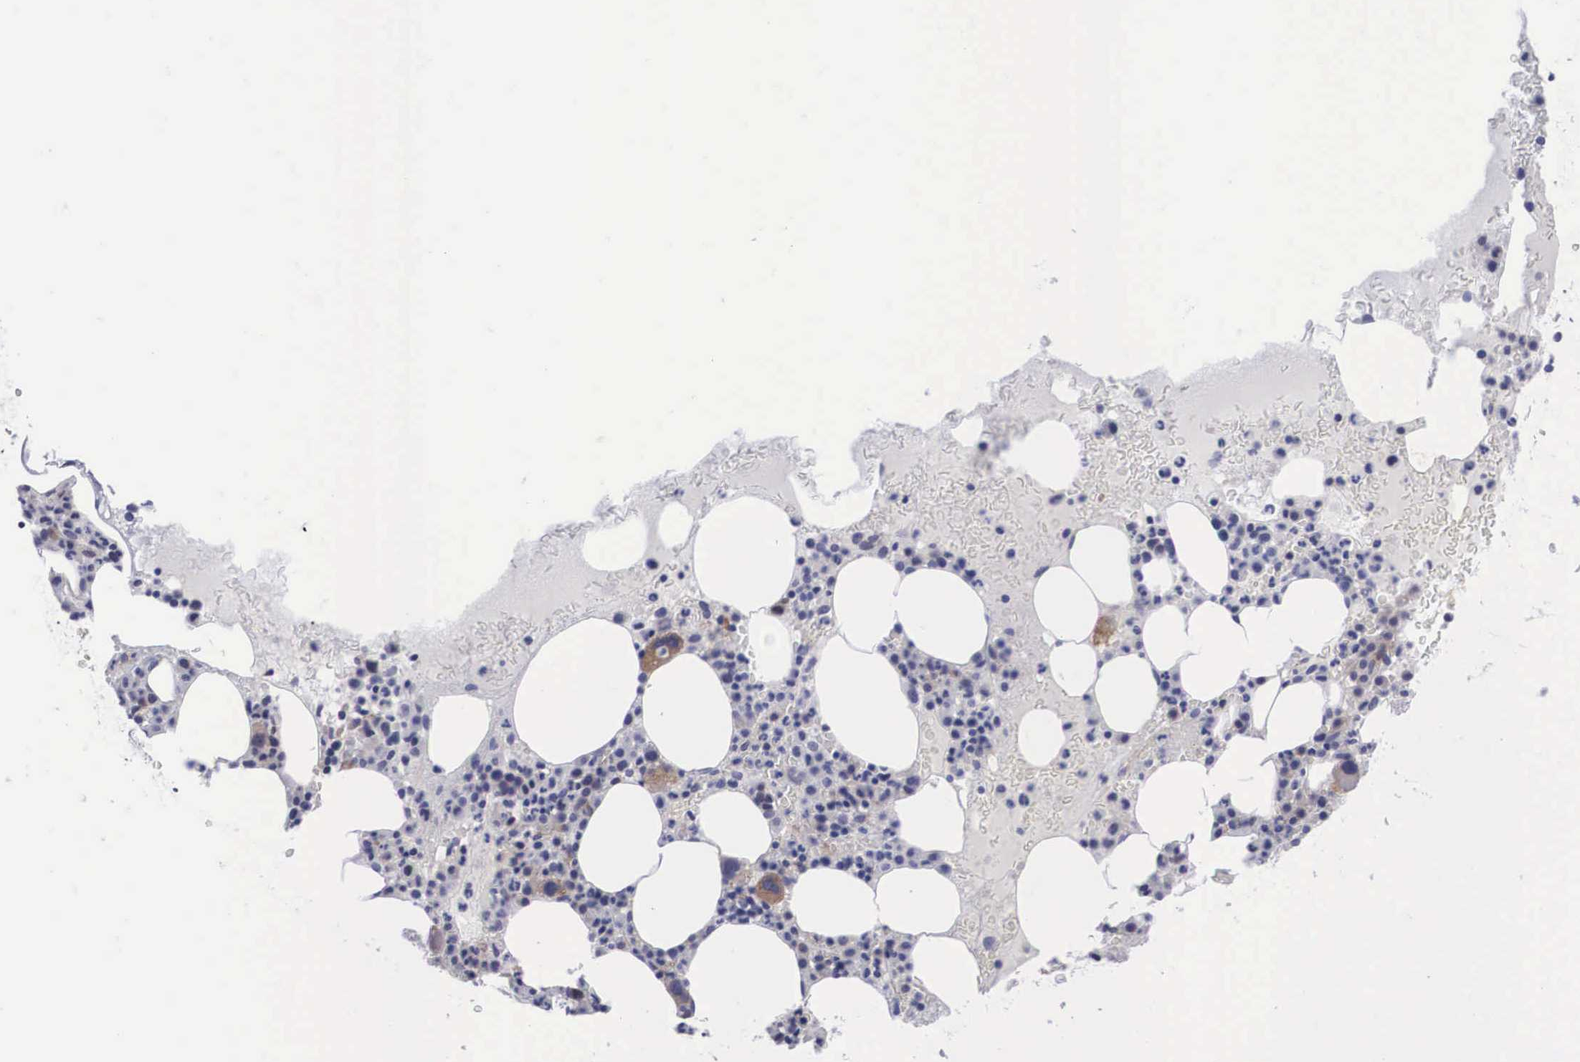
{"staining": {"intensity": "negative", "quantity": "none", "location": "none"}, "tissue": "bone marrow", "cell_type": "Hematopoietic cells", "image_type": "normal", "snomed": [{"axis": "morphology", "description": "Normal tissue, NOS"}, {"axis": "topography", "description": "Bone marrow"}], "caption": "High power microscopy photomicrograph of an immunohistochemistry micrograph of normal bone marrow, revealing no significant positivity in hematopoietic cells. (DAB (3,3'-diaminobenzidine) IHC visualized using brightfield microscopy, high magnification).", "gene": "MAST4", "patient": {"sex": "female", "age": 88}}